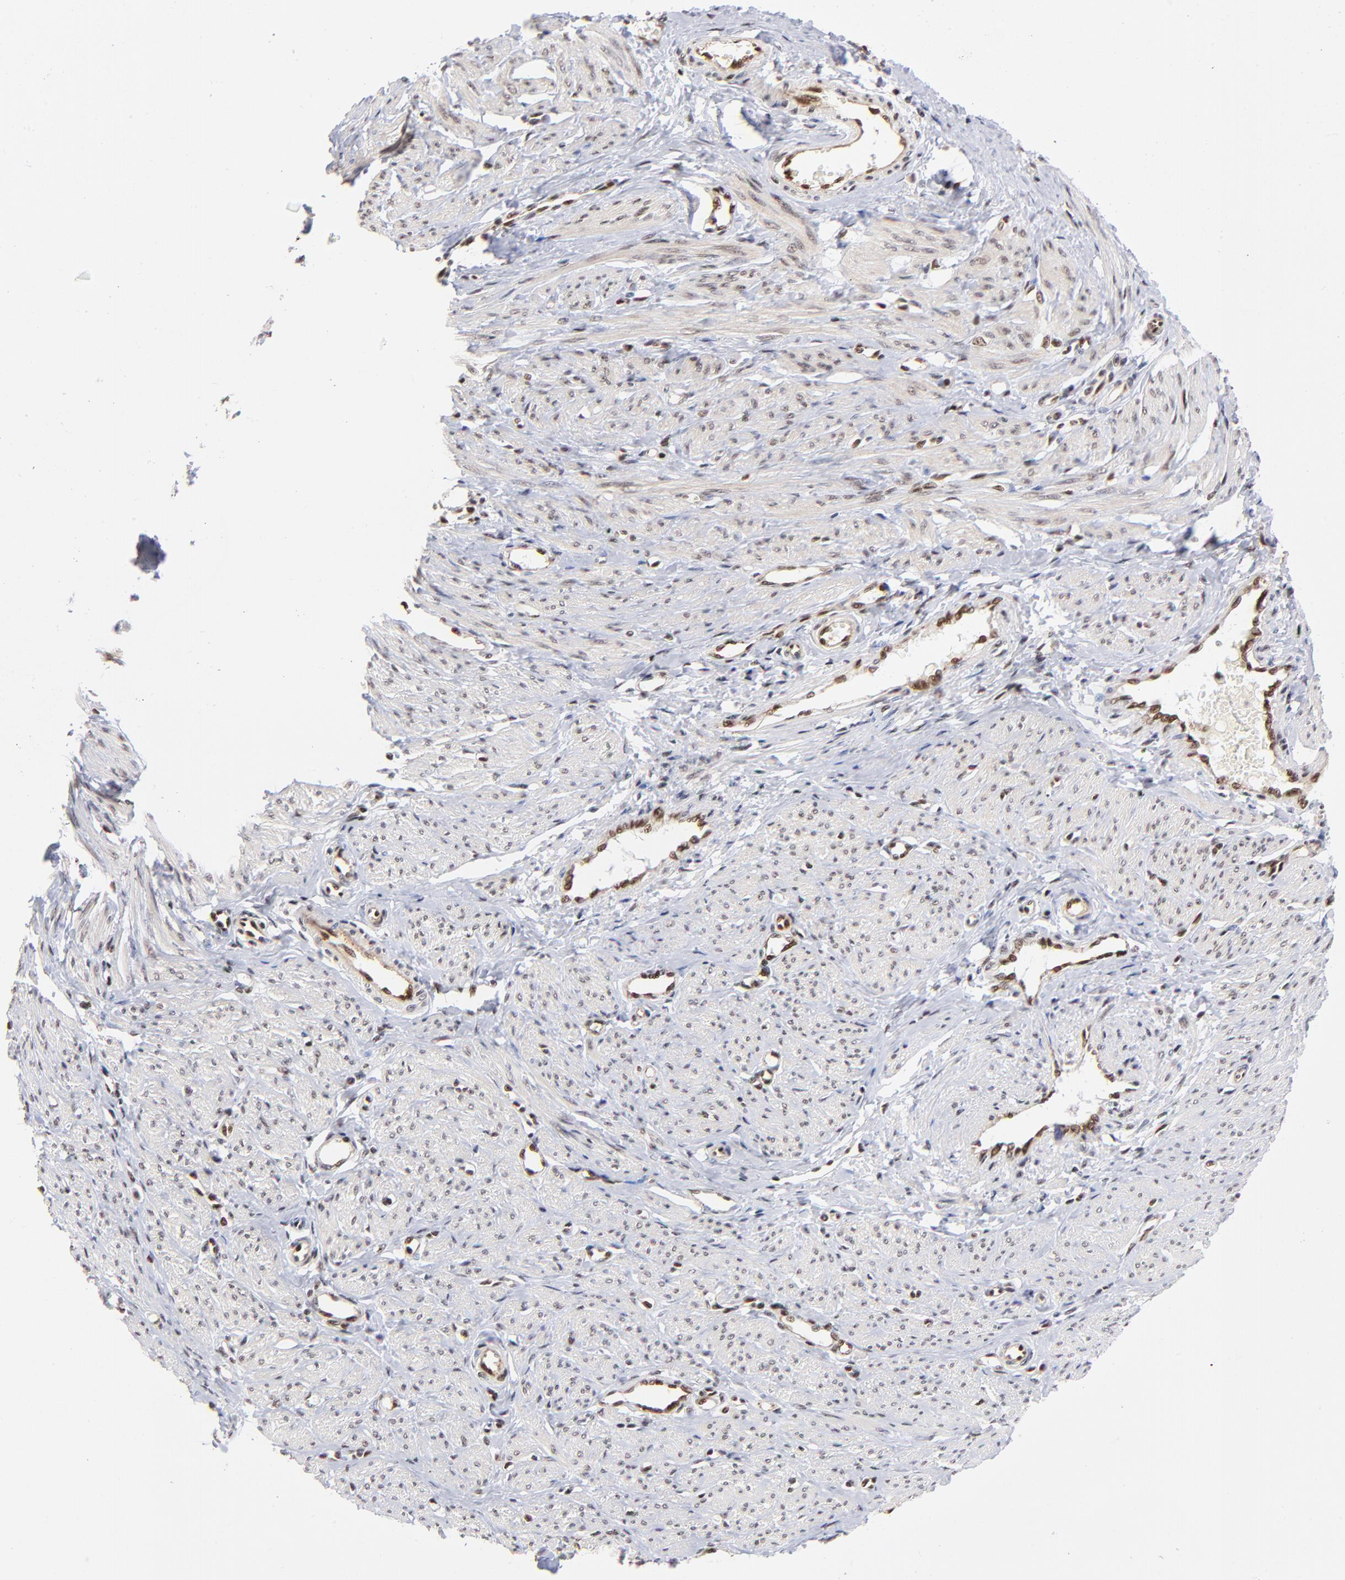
{"staining": {"intensity": "negative", "quantity": "none", "location": "none"}, "tissue": "smooth muscle", "cell_type": "Smooth muscle cells", "image_type": "normal", "snomed": [{"axis": "morphology", "description": "Normal tissue, NOS"}, {"axis": "topography", "description": "Smooth muscle"}, {"axis": "topography", "description": "Uterus"}], "caption": "Immunohistochemistry (IHC) histopathology image of benign human smooth muscle stained for a protein (brown), which exhibits no positivity in smooth muscle cells. The staining was performed using DAB to visualize the protein expression in brown, while the nuclei were stained in blue with hematoxylin (Magnification: 20x).", "gene": "GABPA", "patient": {"sex": "female", "age": 39}}